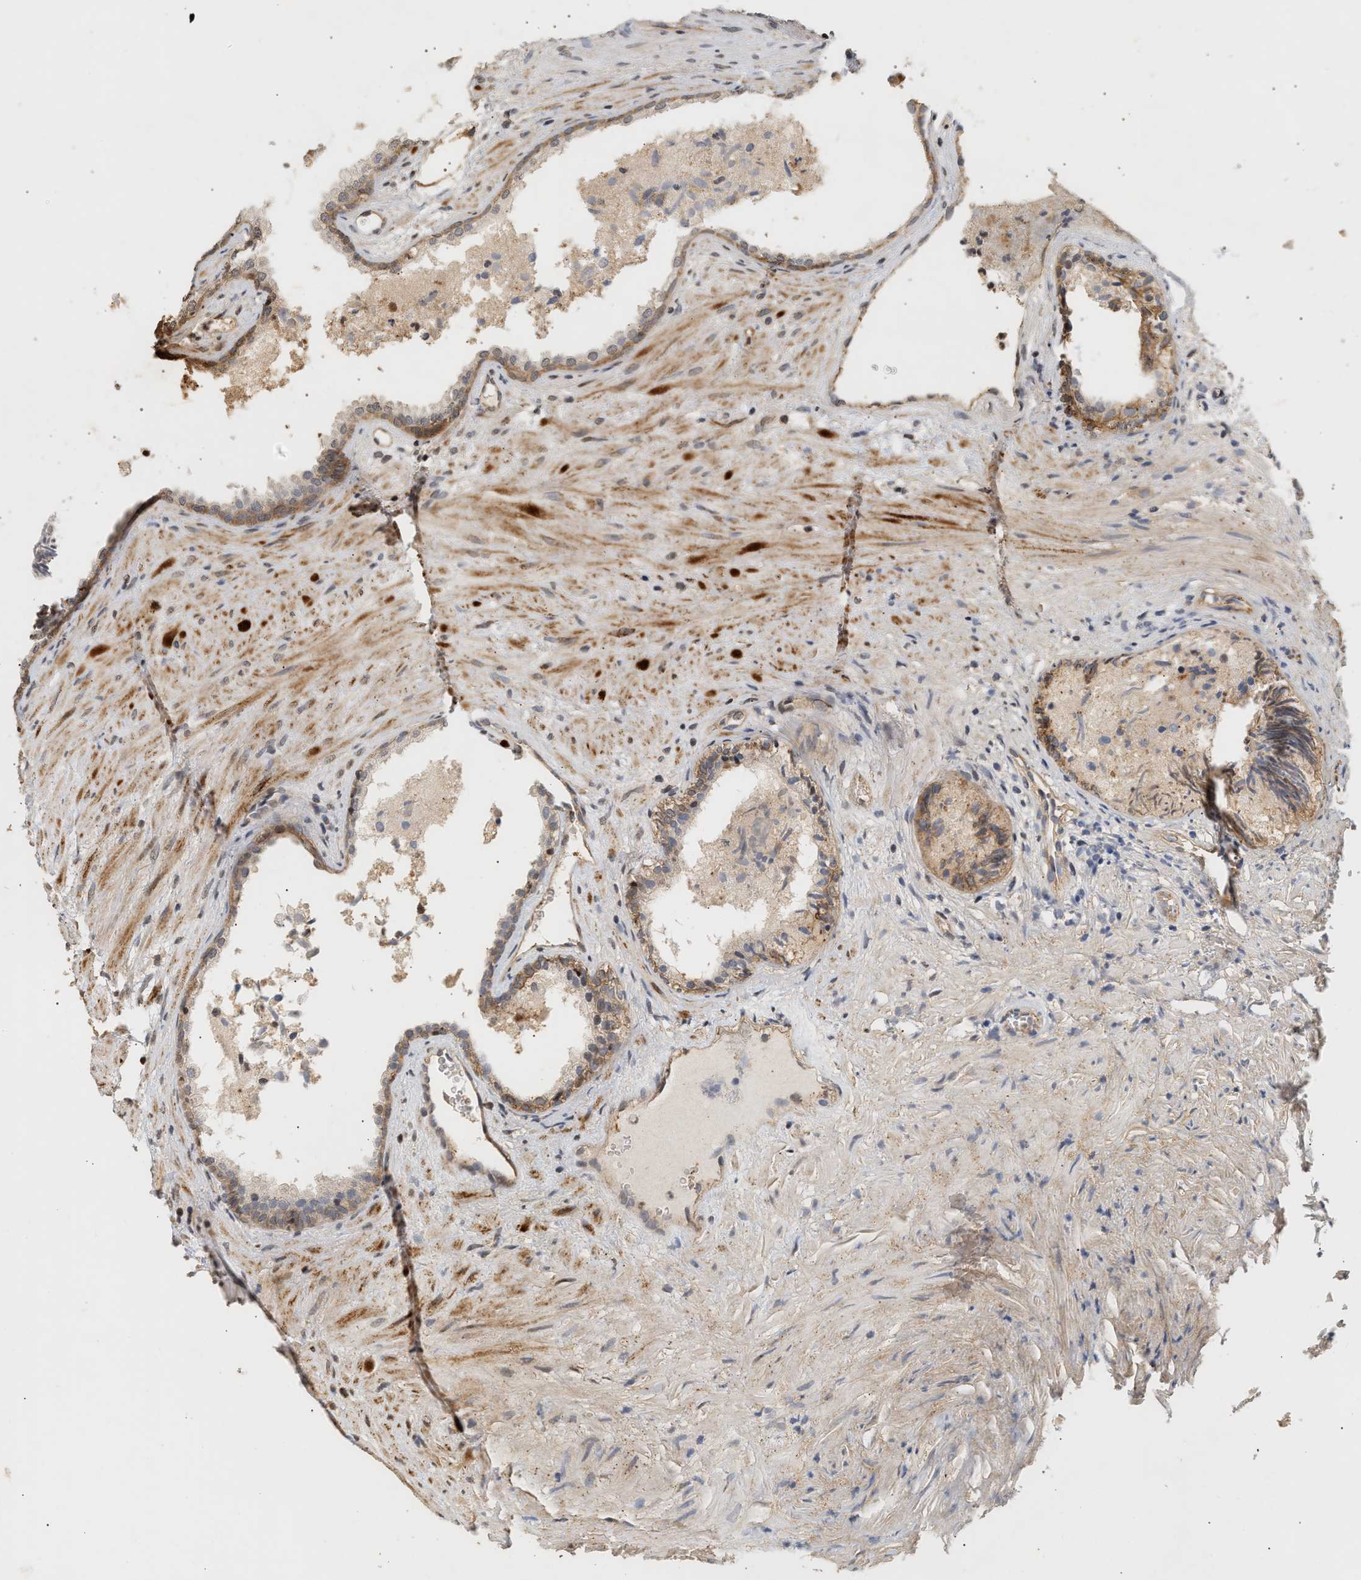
{"staining": {"intensity": "weak", "quantity": "<25%", "location": "cytoplasmic/membranous"}, "tissue": "prostate", "cell_type": "Glandular cells", "image_type": "normal", "snomed": [{"axis": "morphology", "description": "Normal tissue, NOS"}, {"axis": "topography", "description": "Prostate"}], "caption": "Human prostate stained for a protein using immunohistochemistry reveals no positivity in glandular cells.", "gene": "PLXND1", "patient": {"sex": "male", "age": 76}}